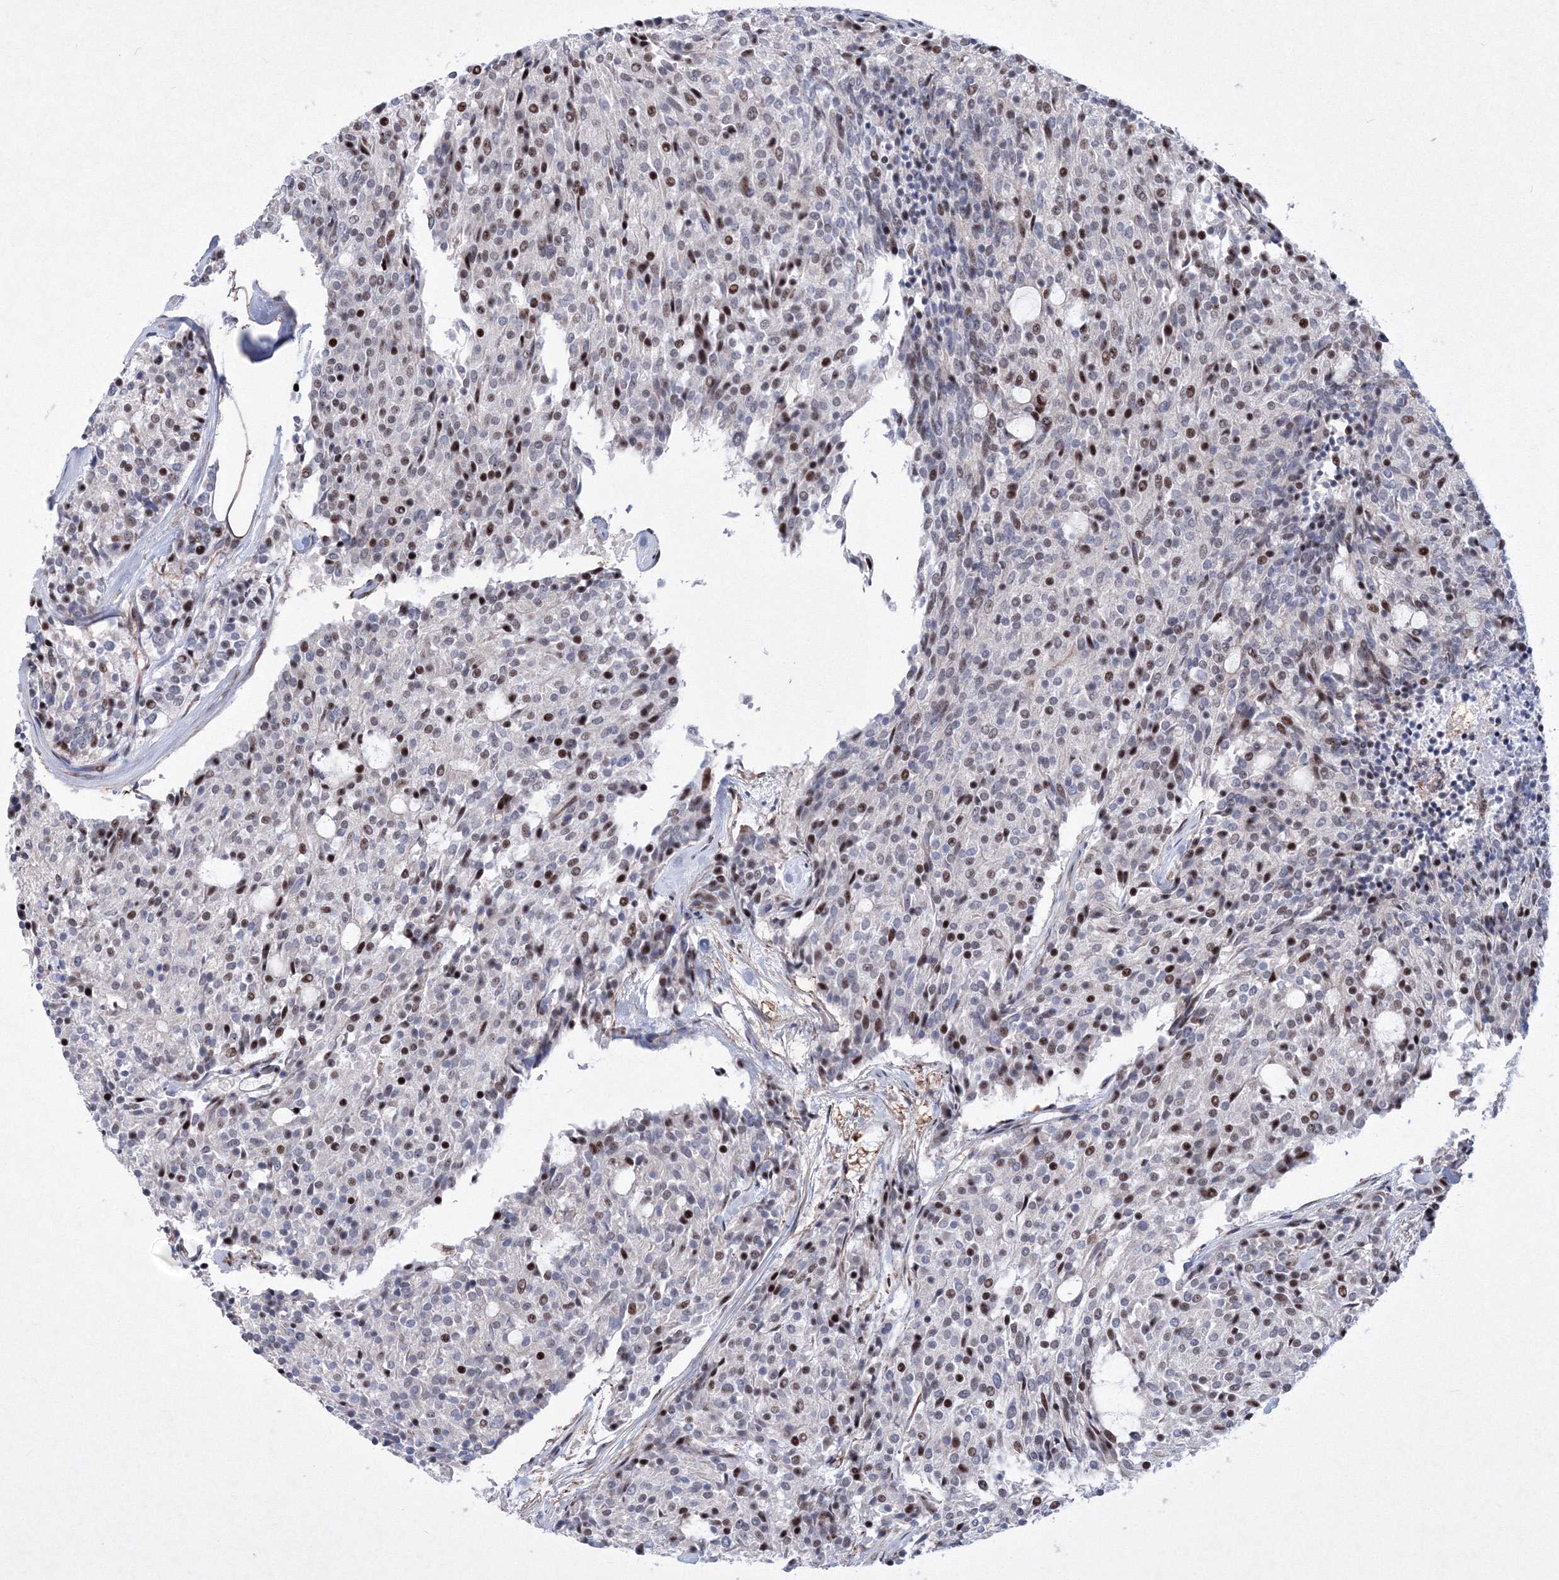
{"staining": {"intensity": "moderate", "quantity": "25%-75%", "location": "nuclear"}, "tissue": "carcinoid", "cell_type": "Tumor cells", "image_type": "cancer", "snomed": [{"axis": "morphology", "description": "Carcinoid, malignant, NOS"}, {"axis": "topography", "description": "Pancreas"}], "caption": "Carcinoid was stained to show a protein in brown. There is medium levels of moderate nuclear staining in approximately 25%-75% of tumor cells.", "gene": "RNPEPL1", "patient": {"sex": "female", "age": 54}}